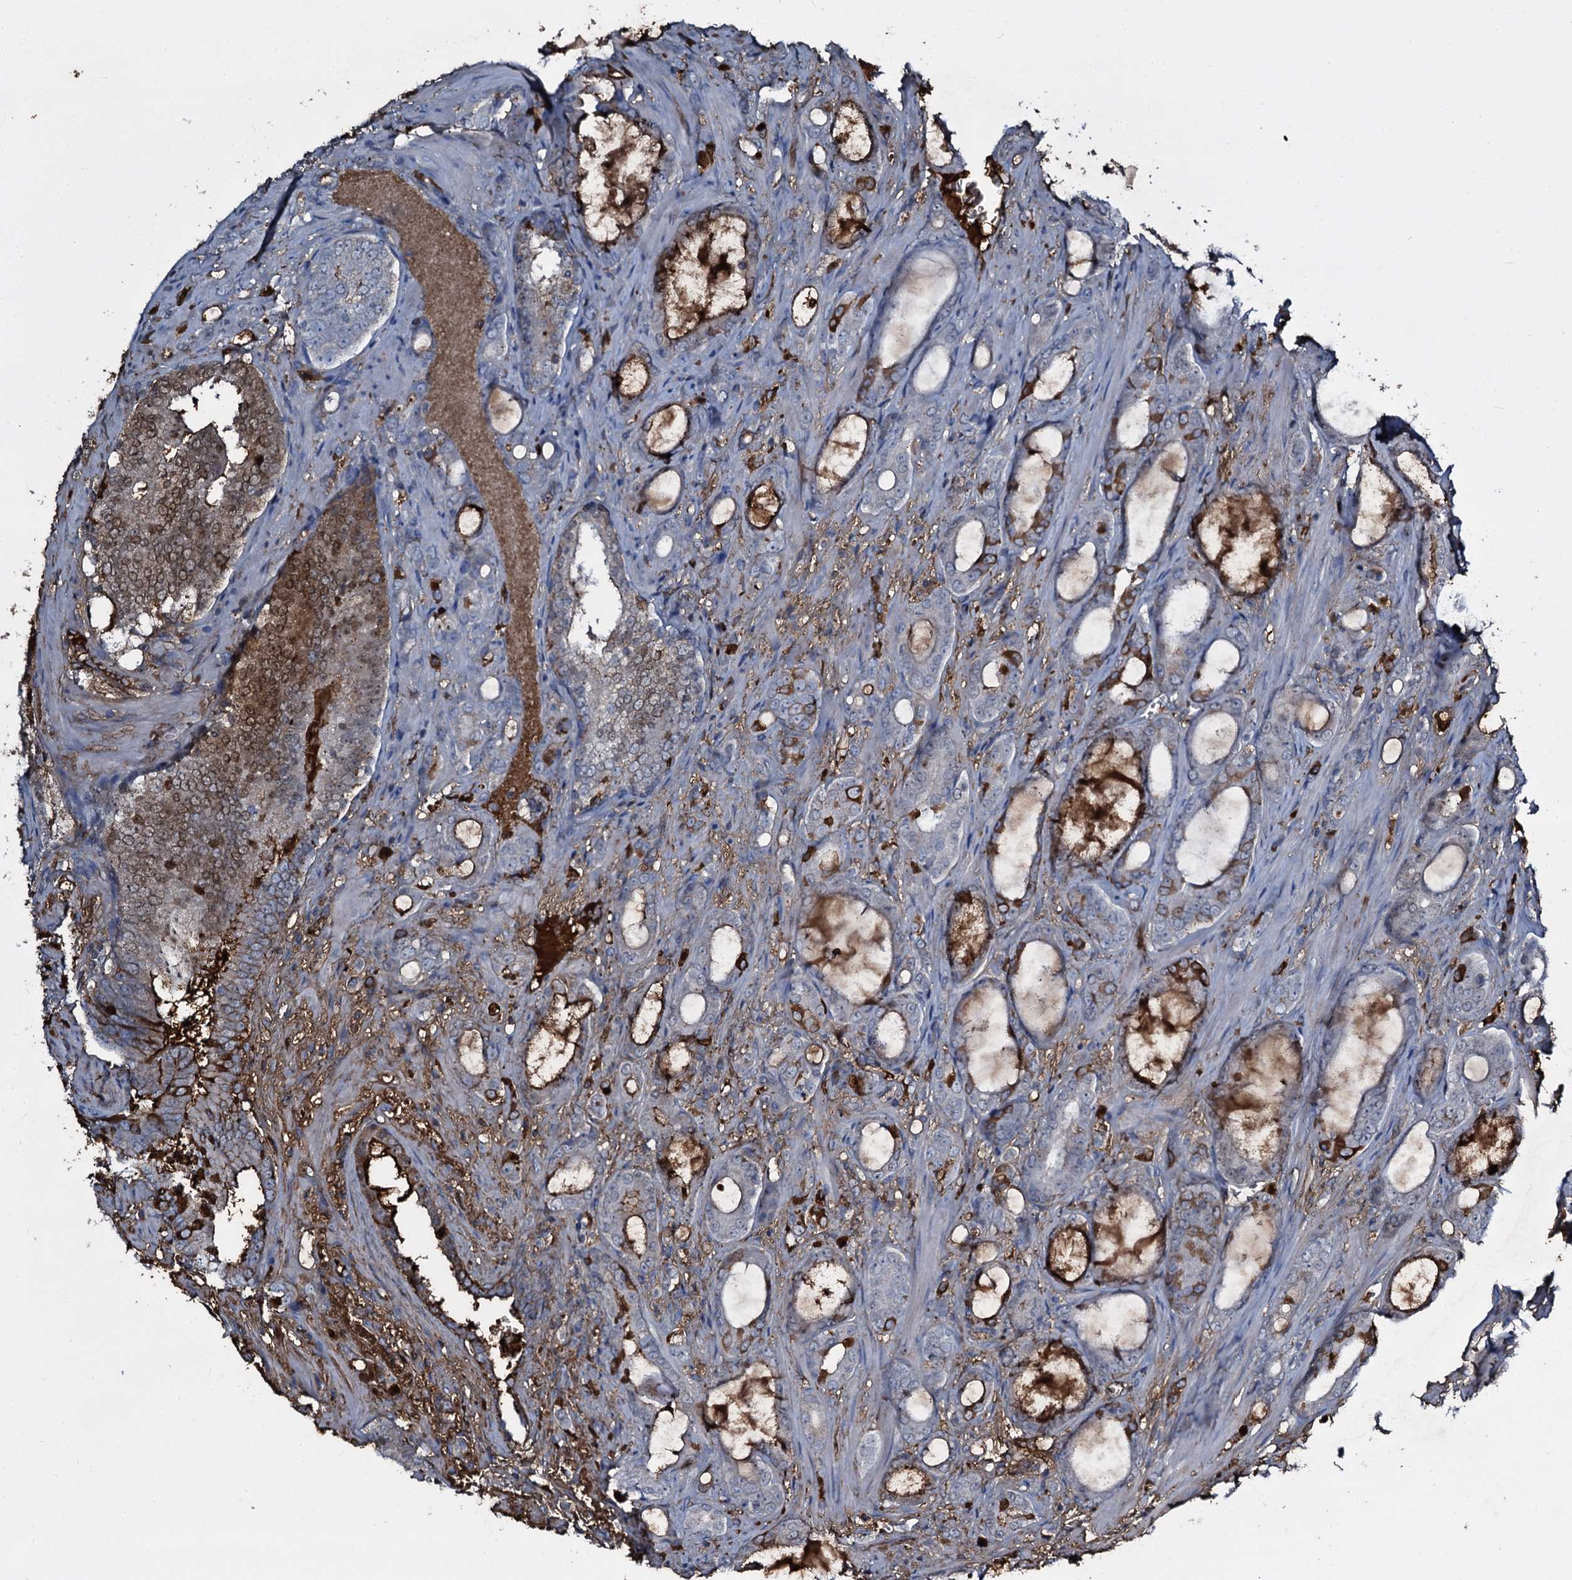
{"staining": {"intensity": "moderate", "quantity": "25%-75%", "location": "cytoplasmic/membranous"}, "tissue": "prostate cancer", "cell_type": "Tumor cells", "image_type": "cancer", "snomed": [{"axis": "morphology", "description": "Adenocarcinoma, High grade"}, {"axis": "topography", "description": "Prostate"}], "caption": "DAB immunohistochemical staining of adenocarcinoma (high-grade) (prostate) reveals moderate cytoplasmic/membranous protein expression in approximately 25%-75% of tumor cells.", "gene": "EDN1", "patient": {"sex": "male", "age": 72}}